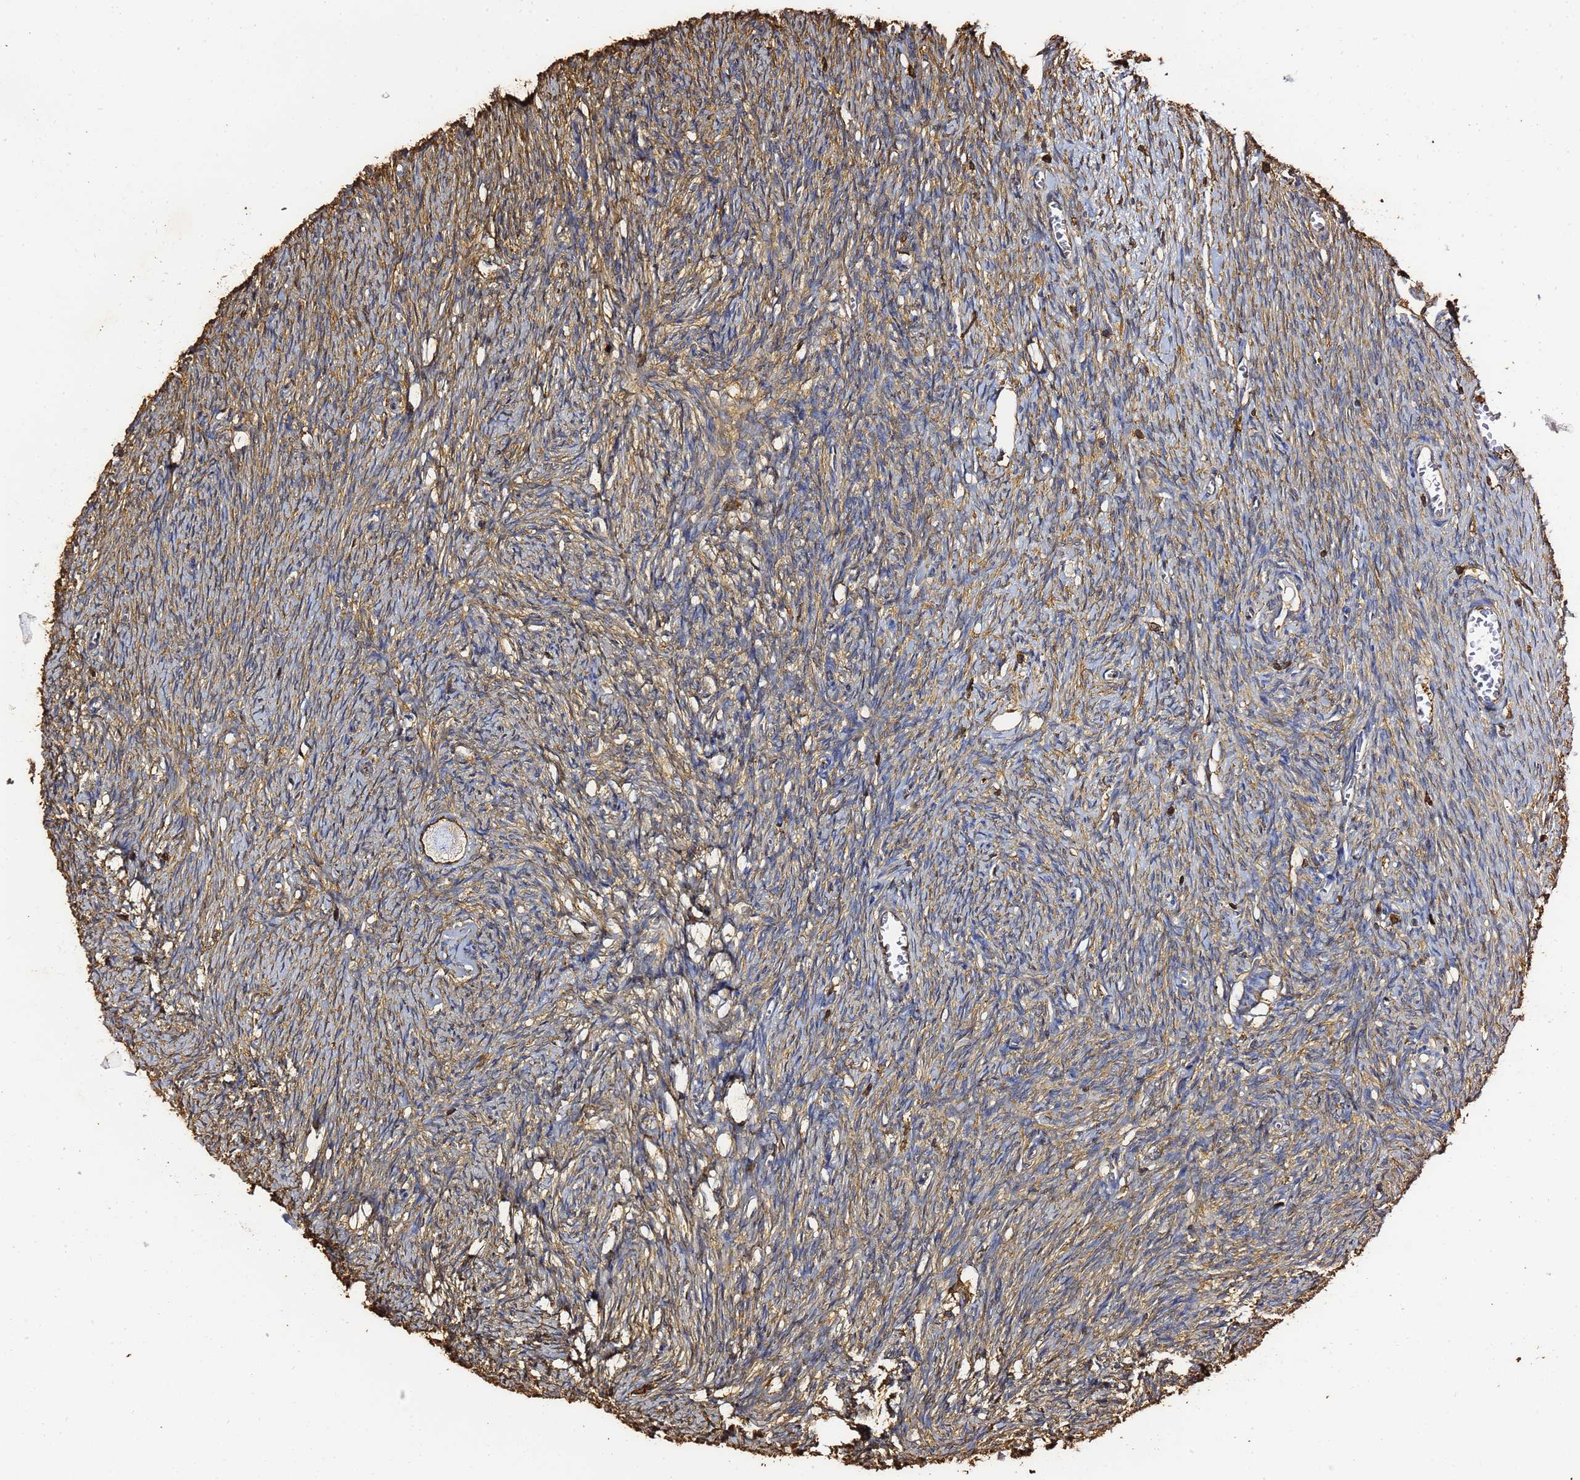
{"staining": {"intensity": "weak", "quantity": ">75%", "location": "cytoplasmic/membranous"}, "tissue": "ovary", "cell_type": "Follicle cells", "image_type": "normal", "snomed": [{"axis": "morphology", "description": "Normal tissue, NOS"}, {"axis": "topography", "description": "Ovary"}], "caption": "Immunohistochemistry (IHC) image of benign ovary: human ovary stained using immunohistochemistry (IHC) exhibits low levels of weak protein expression localized specifically in the cytoplasmic/membranous of follicle cells, appearing as a cytoplasmic/membranous brown color.", "gene": "ACTA1", "patient": {"sex": "female", "age": 44}}